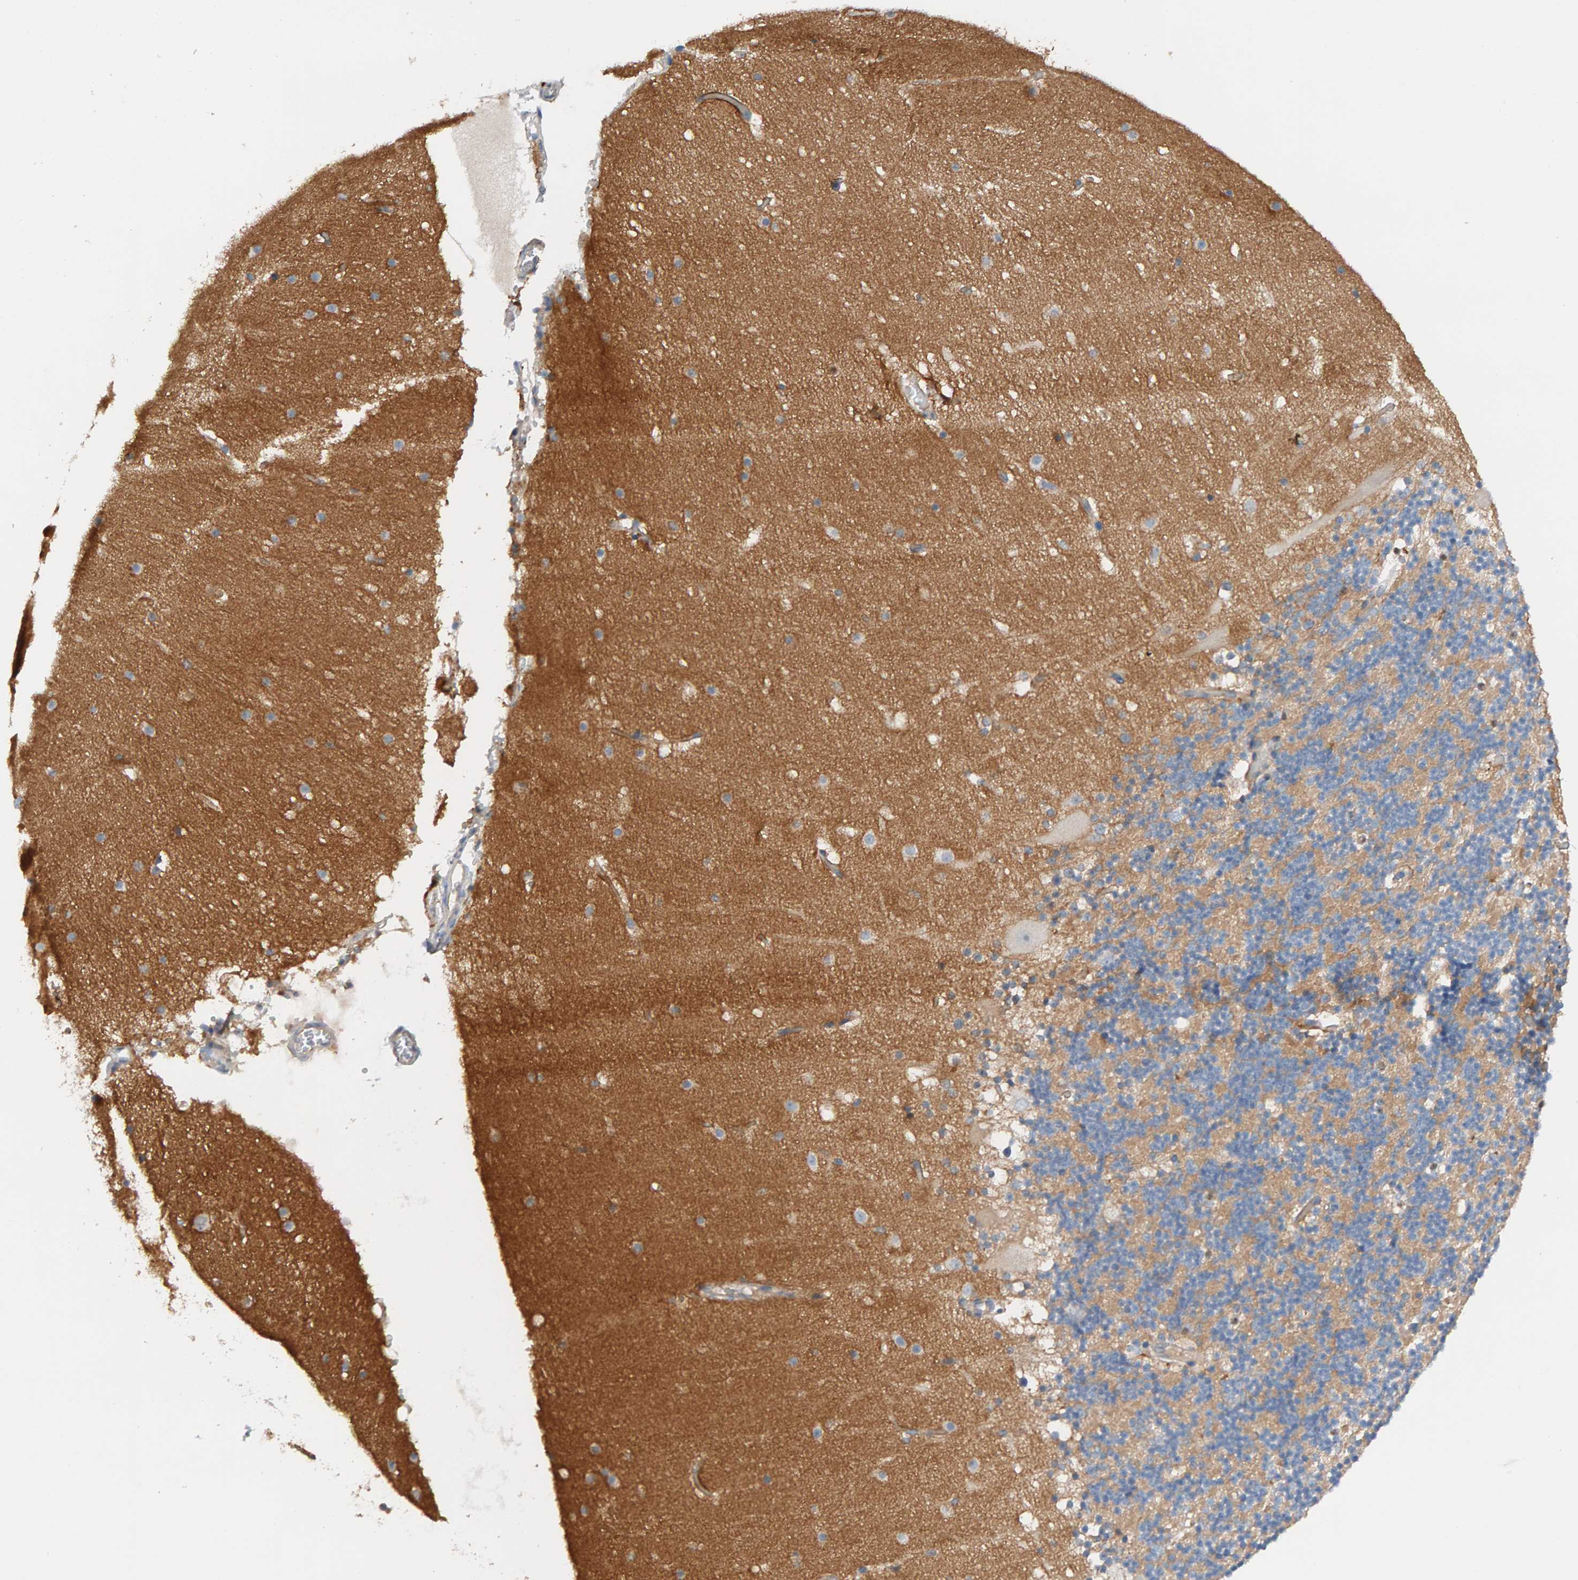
{"staining": {"intensity": "weak", "quantity": ">75%", "location": "cytoplasmic/membranous"}, "tissue": "cerebellum", "cell_type": "Cells in granular layer", "image_type": "normal", "snomed": [{"axis": "morphology", "description": "Normal tissue, NOS"}, {"axis": "topography", "description": "Cerebellum"}], "caption": "Immunohistochemistry (DAB (3,3'-diaminobenzidine)) staining of unremarkable cerebellum shows weak cytoplasmic/membranous protein expression in approximately >75% of cells in granular layer.", "gene": "FYN", "patient": {"sex": "male", "age": 57}}